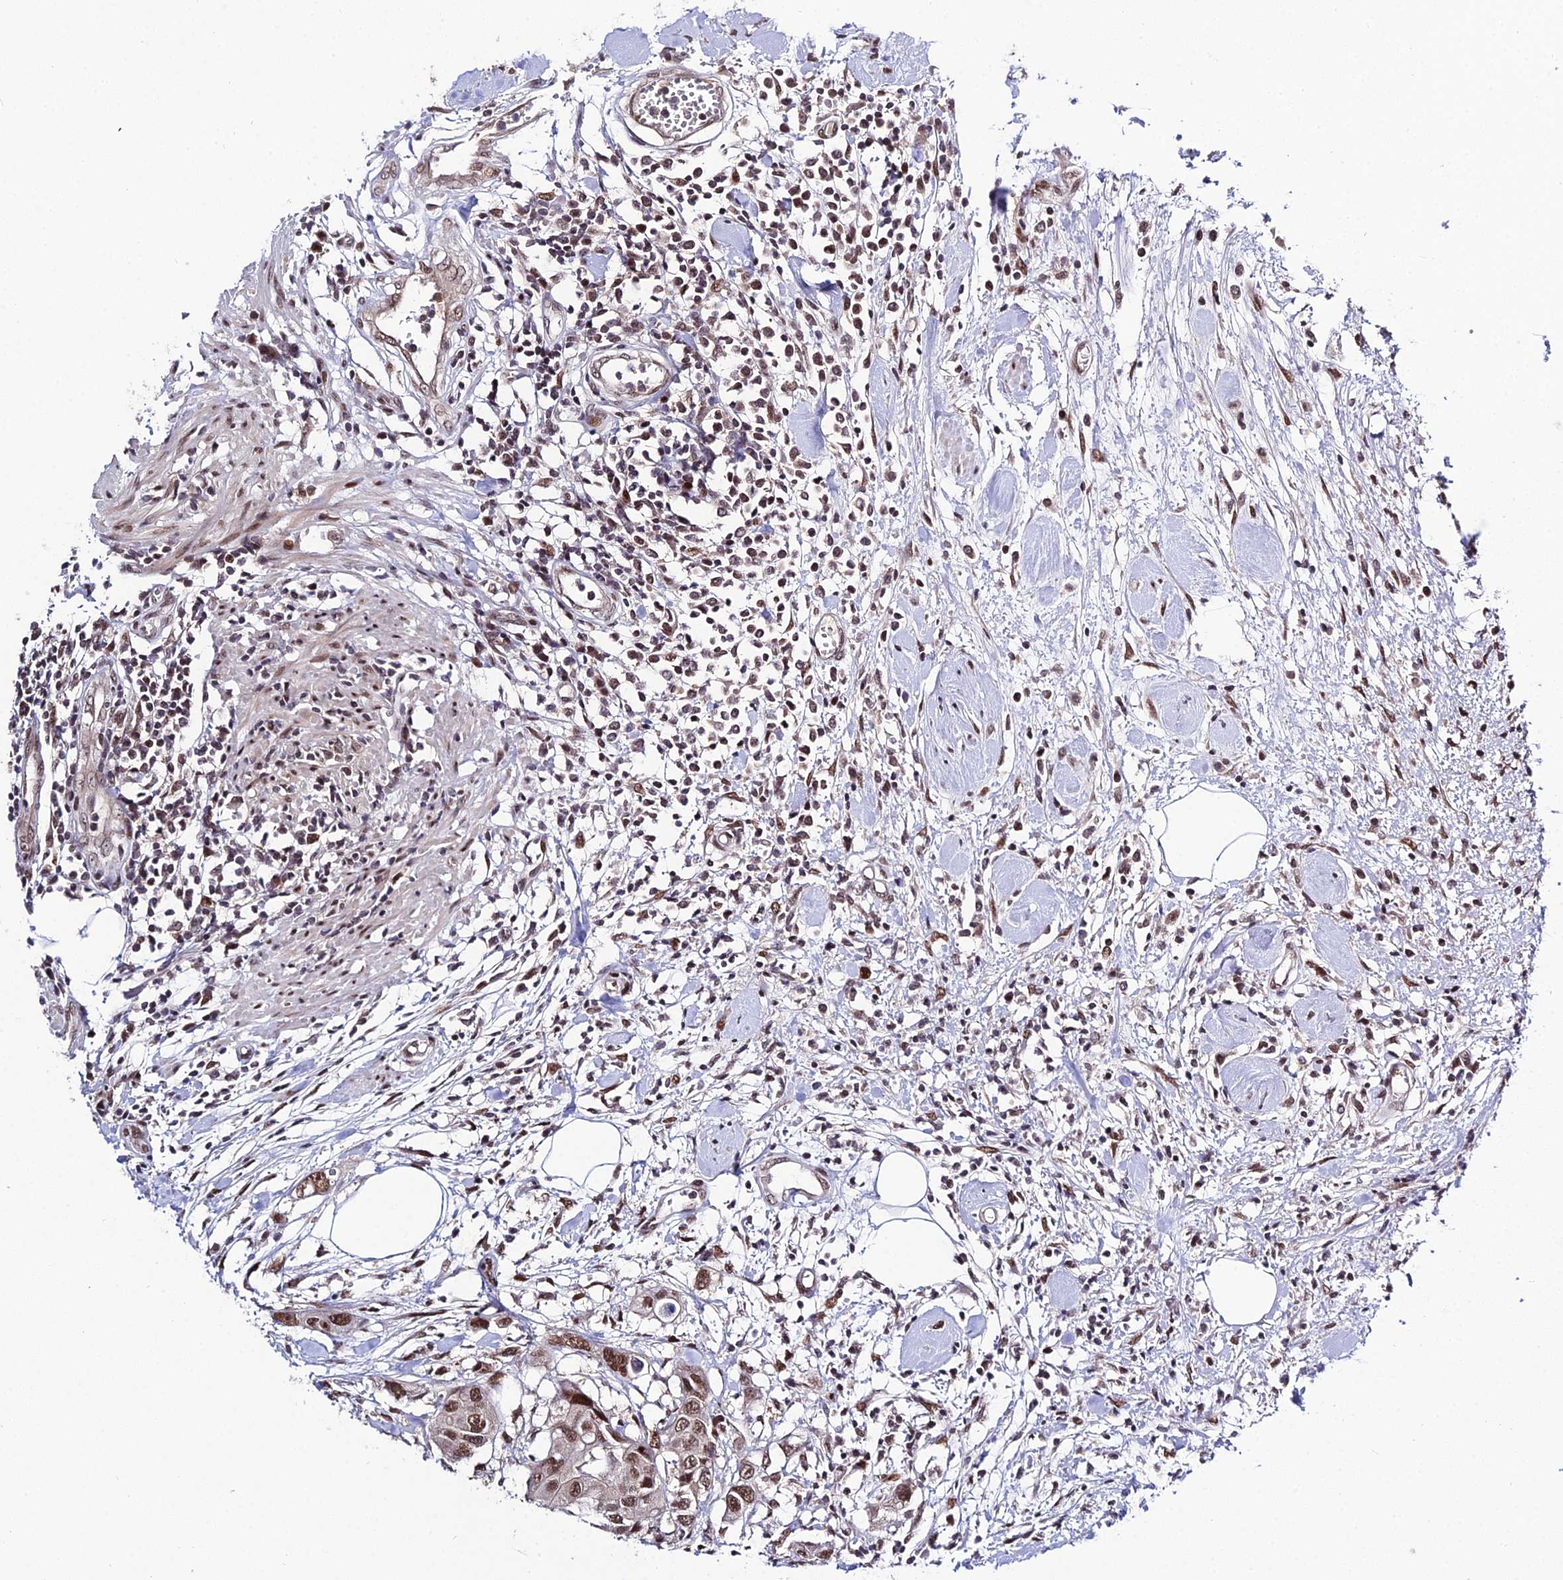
{"staining": {"intensity": "moderate", "quantity": ">75%", "location": "nuclear"}, "tissue": "colorectal cancer", "cell_type": "Tumor cells", "image_type": "cancer", "snomed": [{"axis": "morphology", "description": "Adenocarcinoma, NOS"}, {"axis": "topography", "description": "Colon"}], "caption": "This is a histology image of immunohistochemistry (IHC) staining of colorectal cancer (adenocarcinoma), which shows moderate staining in the nuclear of tumor cells.", "gene": "SYT15", "patient": {"sex": "male", "age": 77}}